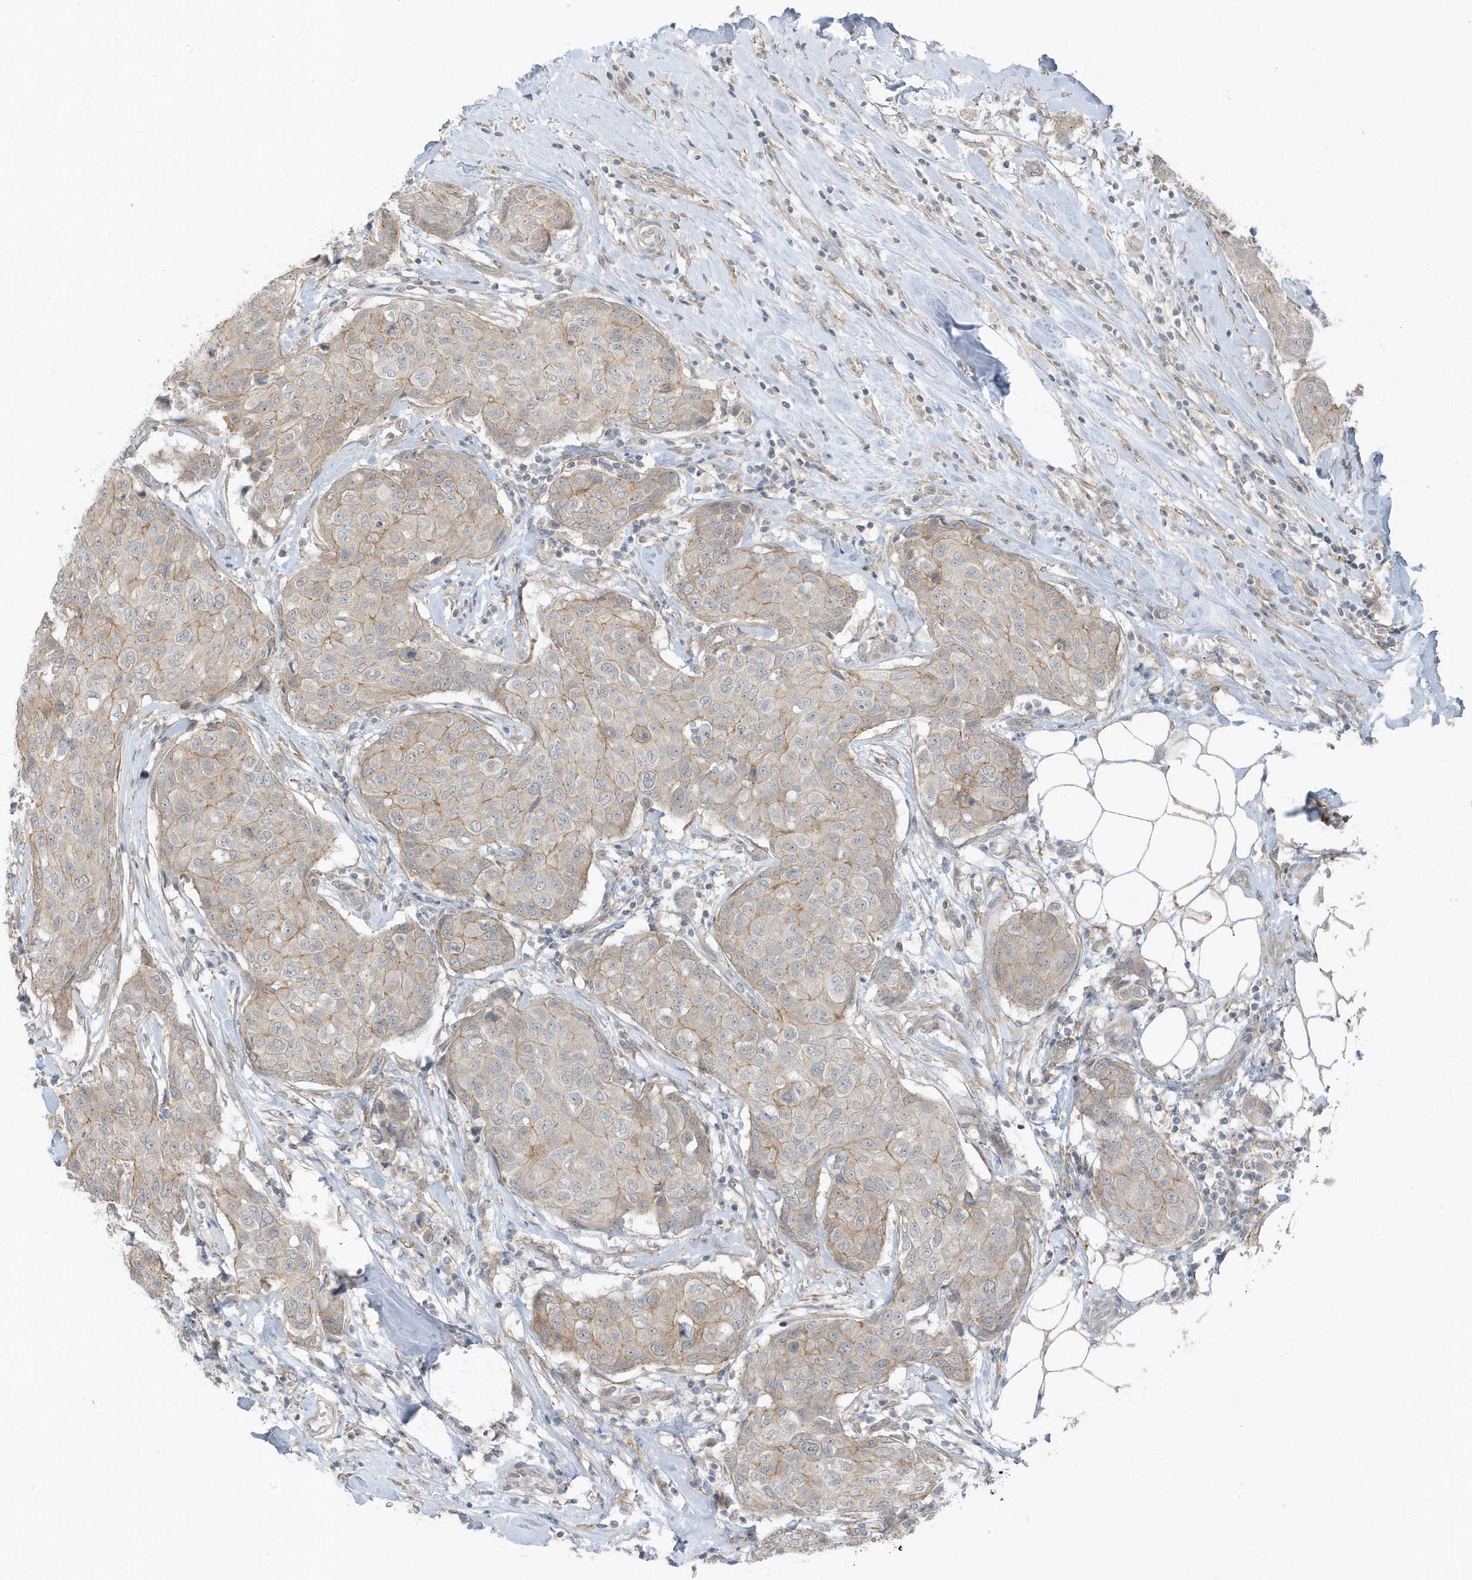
{"staining": {"intensity": "weak", "quantity": "25%-75%", "location": "cytoplasmic/membranous"}, "tissue": "breast cancer", "cell_type": "Tumor cells", "image_type": "cancer", "snomed": [{"axis": "morphology", "description": "Duct carcinoma"}, {"axis": "topography", "description": "Breast"}], "caption": "Breast cancer (infiltrating ductal carcinoma) stained with immunohistochemistry demonstrates weak cytoplasmic/membranous positivity in approximately 25%-75% of tumor cells. (brown staining indicates protein expression, while blue staining denotes nuclei).", "gene": "PARD3B", "patient": {"sex": "female", "age": 80}}